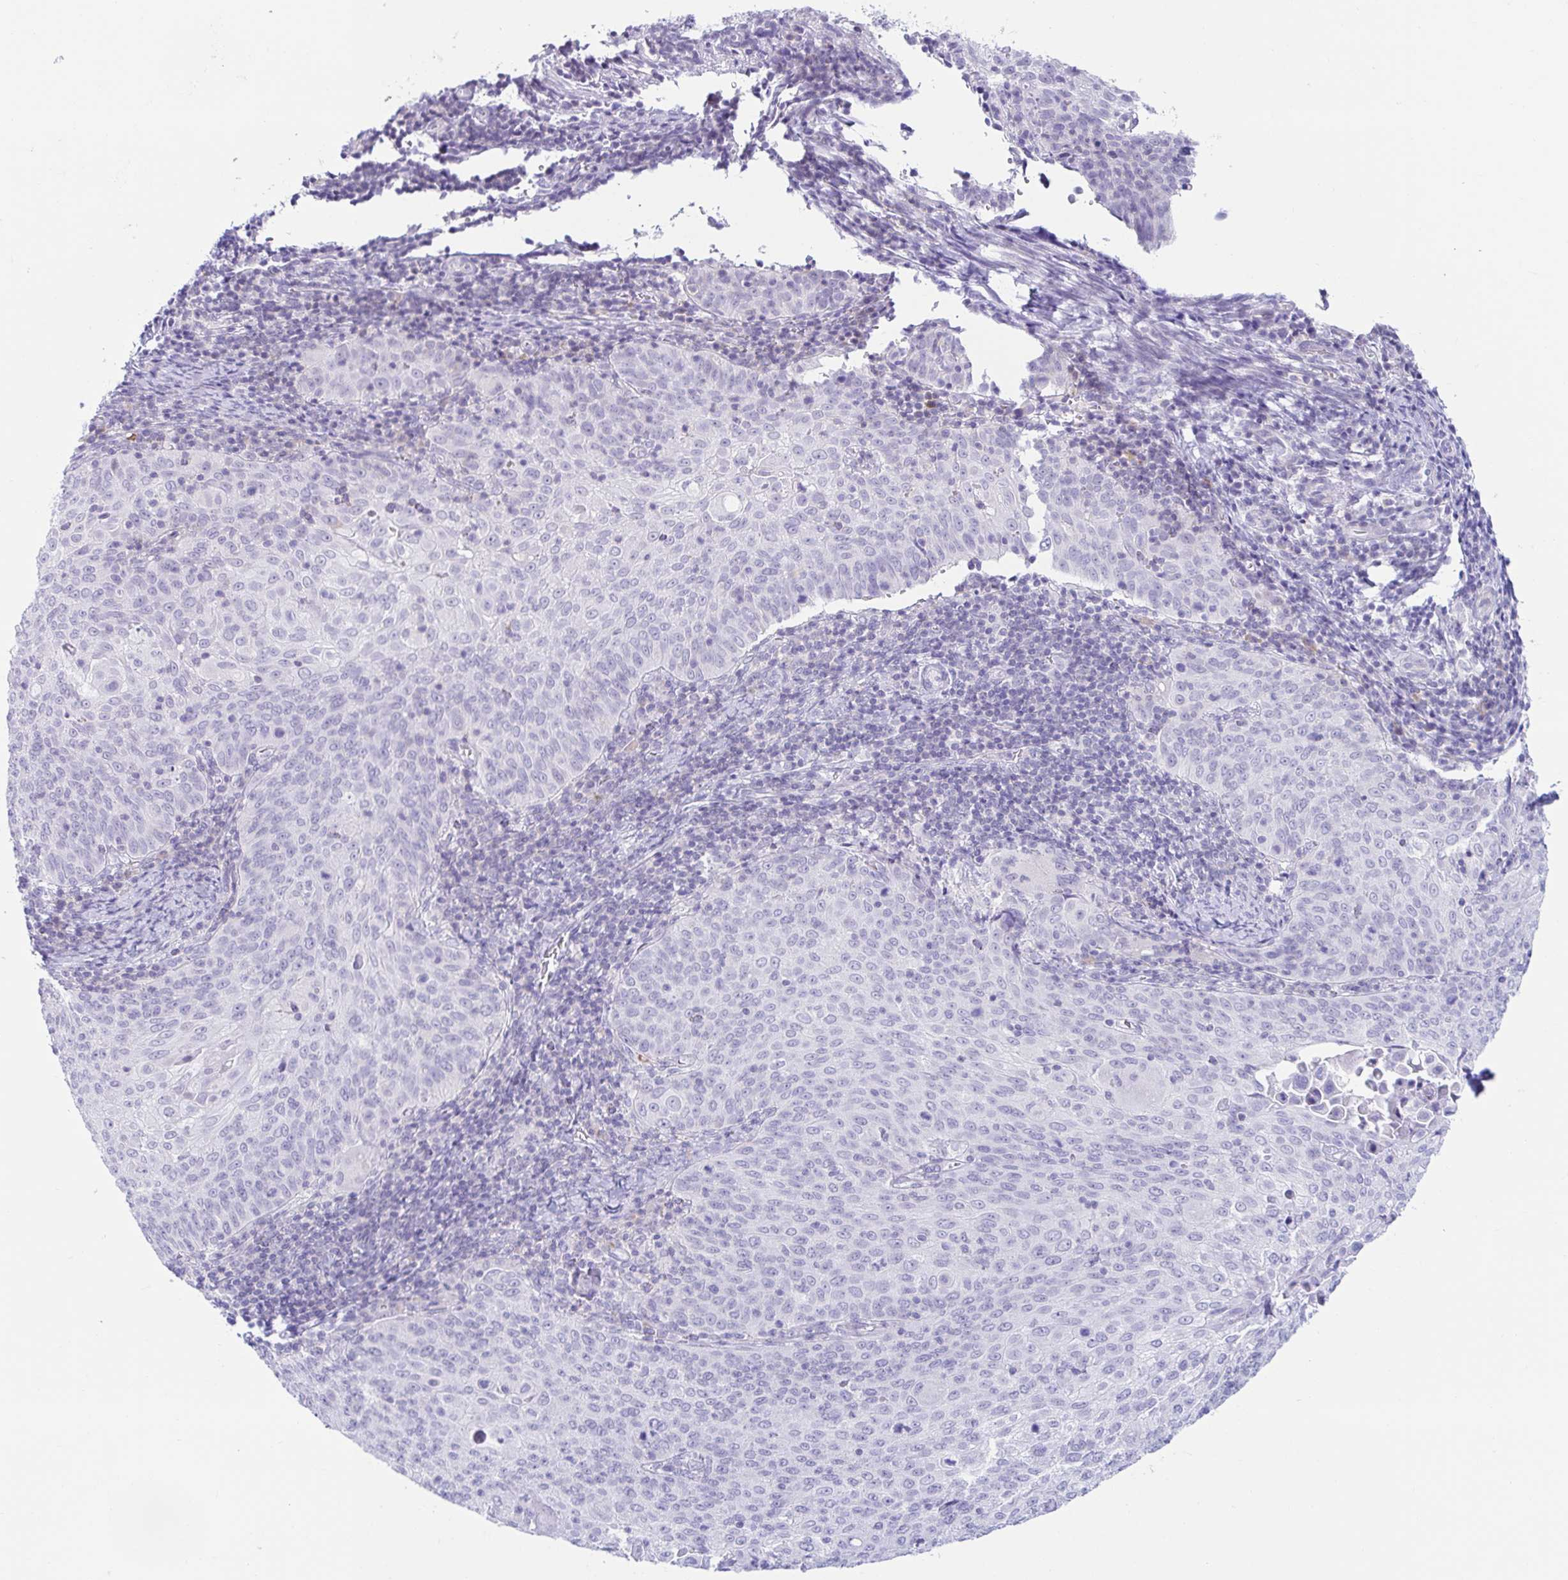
{"staining": {"intensity": "negative", "quantity": "none", "location": "none"}, "tissue": "cervical cancer", "cell_type": "Tumor cells", "image_type": "cancer", "snomed": [{"axis": "morphology", "description": "Squamous cell carcinoma, NOS"}, {"axis": "topography", "description": "Cervix"}], "caption": "This photomicrograph is of cervical cancer (squamous cell carcinoma) stained with immunohistochemistry to label a protein in brown with the nuclei are counter-stained blue. There is no positivity in tumor cells. (IHC, brightfield microscopy, high magnification).", "gene": "BEST1", "patient": {"sex": "female", "age": 65}}